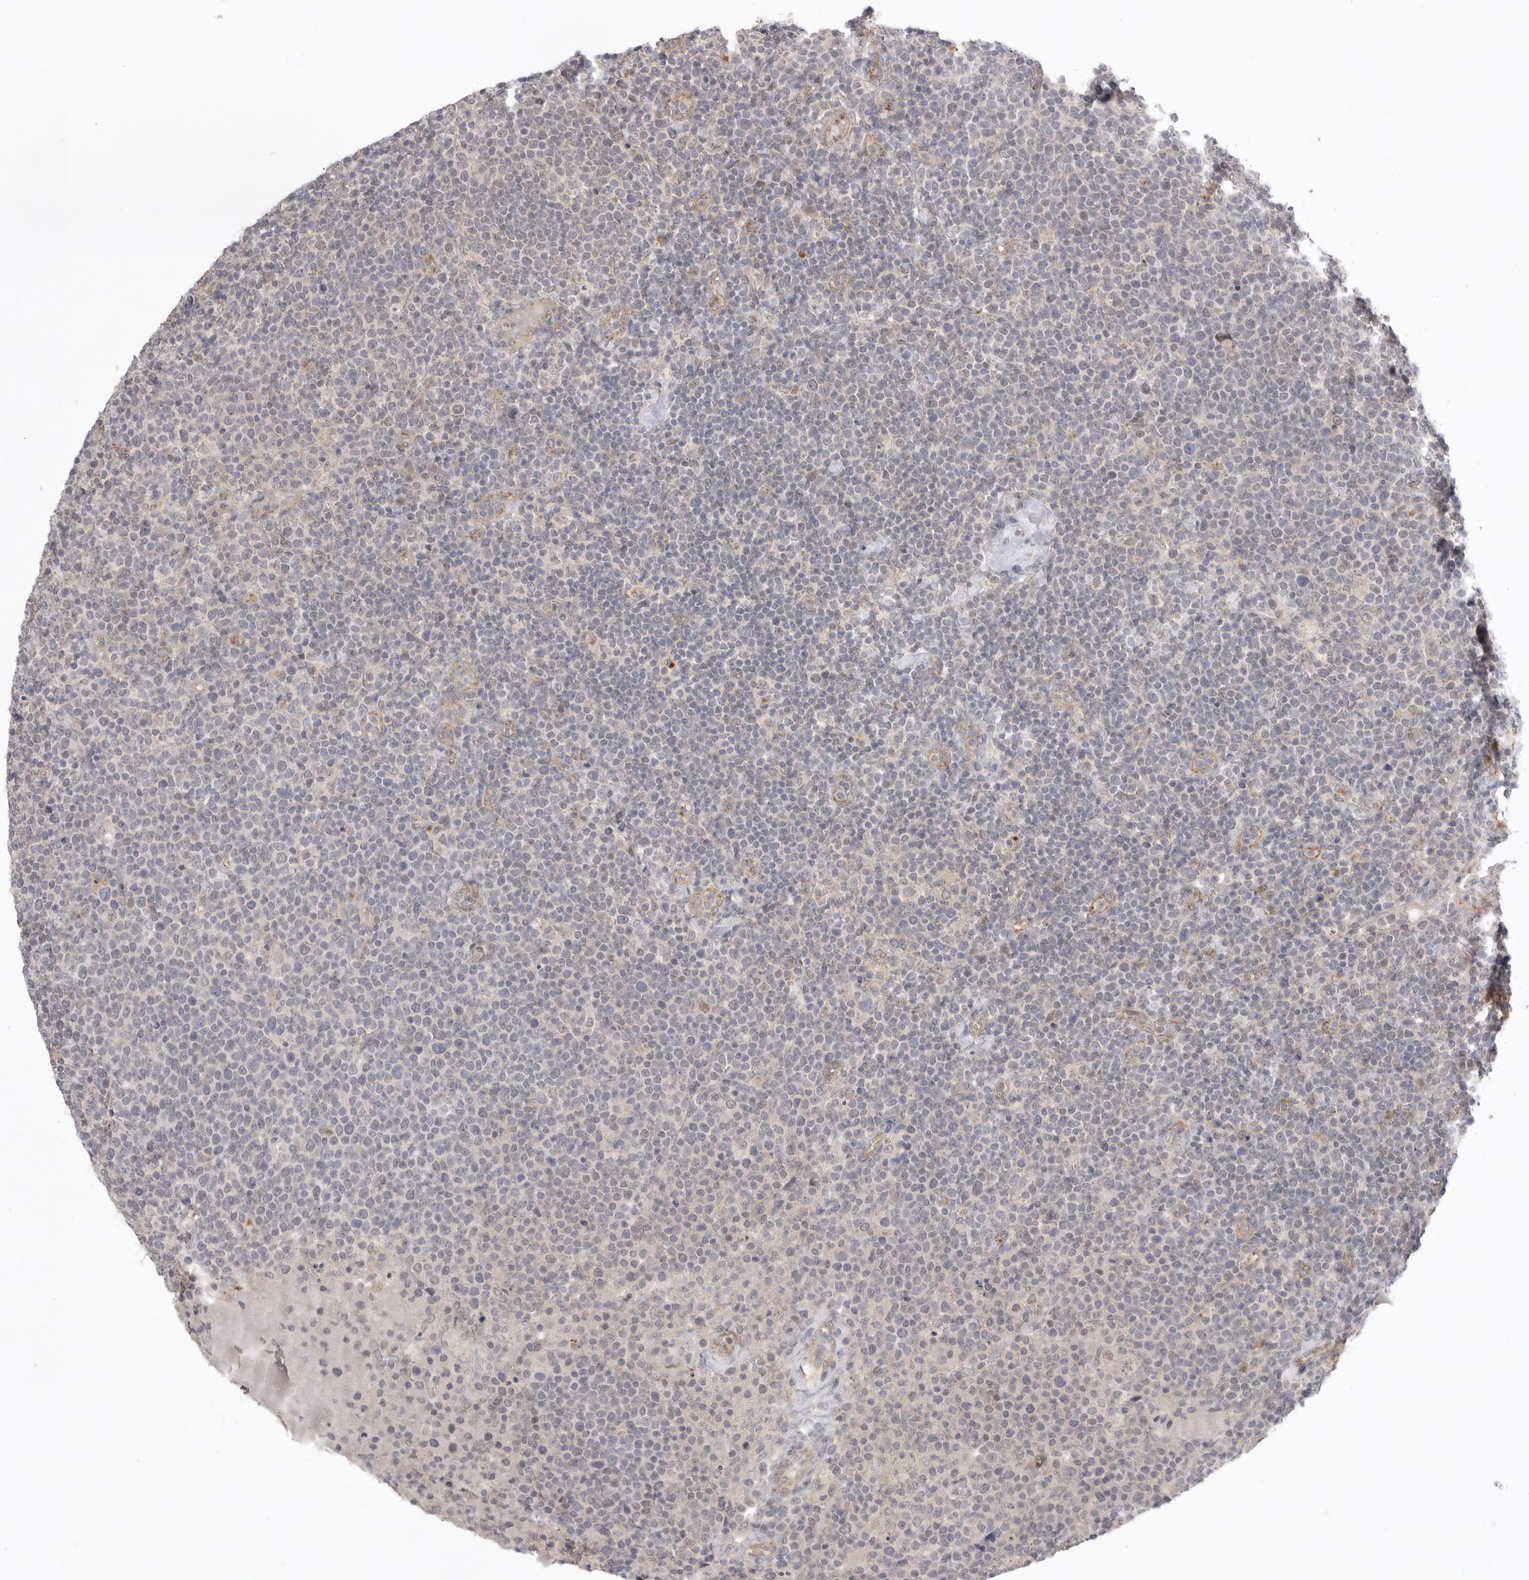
{"staining": {"intensity": "negative", "quantity": "none", "location": "none"}, "tissue": "lymphoma", "cell_type": "Tumor cells", "image_type": "cancer", "snomed": [{"axis": "morphology", "description": "Malignant lymphoma, non-Hodgkin's type, High grade"}, {"axis": "topography", "description": "Lymph node"}], "caption": "A high-resolution micrograph shows immunohistochemistry (IHC) staining of lymphoma, which displays no significant expression in tumor cells. (Stains: DAB (3,3'-diaminobenzidine) immunohistochemistry with hematoxylin counter stain, Microscopy: brightfield microscopy at high magnification).", "gene": "TLR3", "patient": {"sex": "male", "age": 61}}